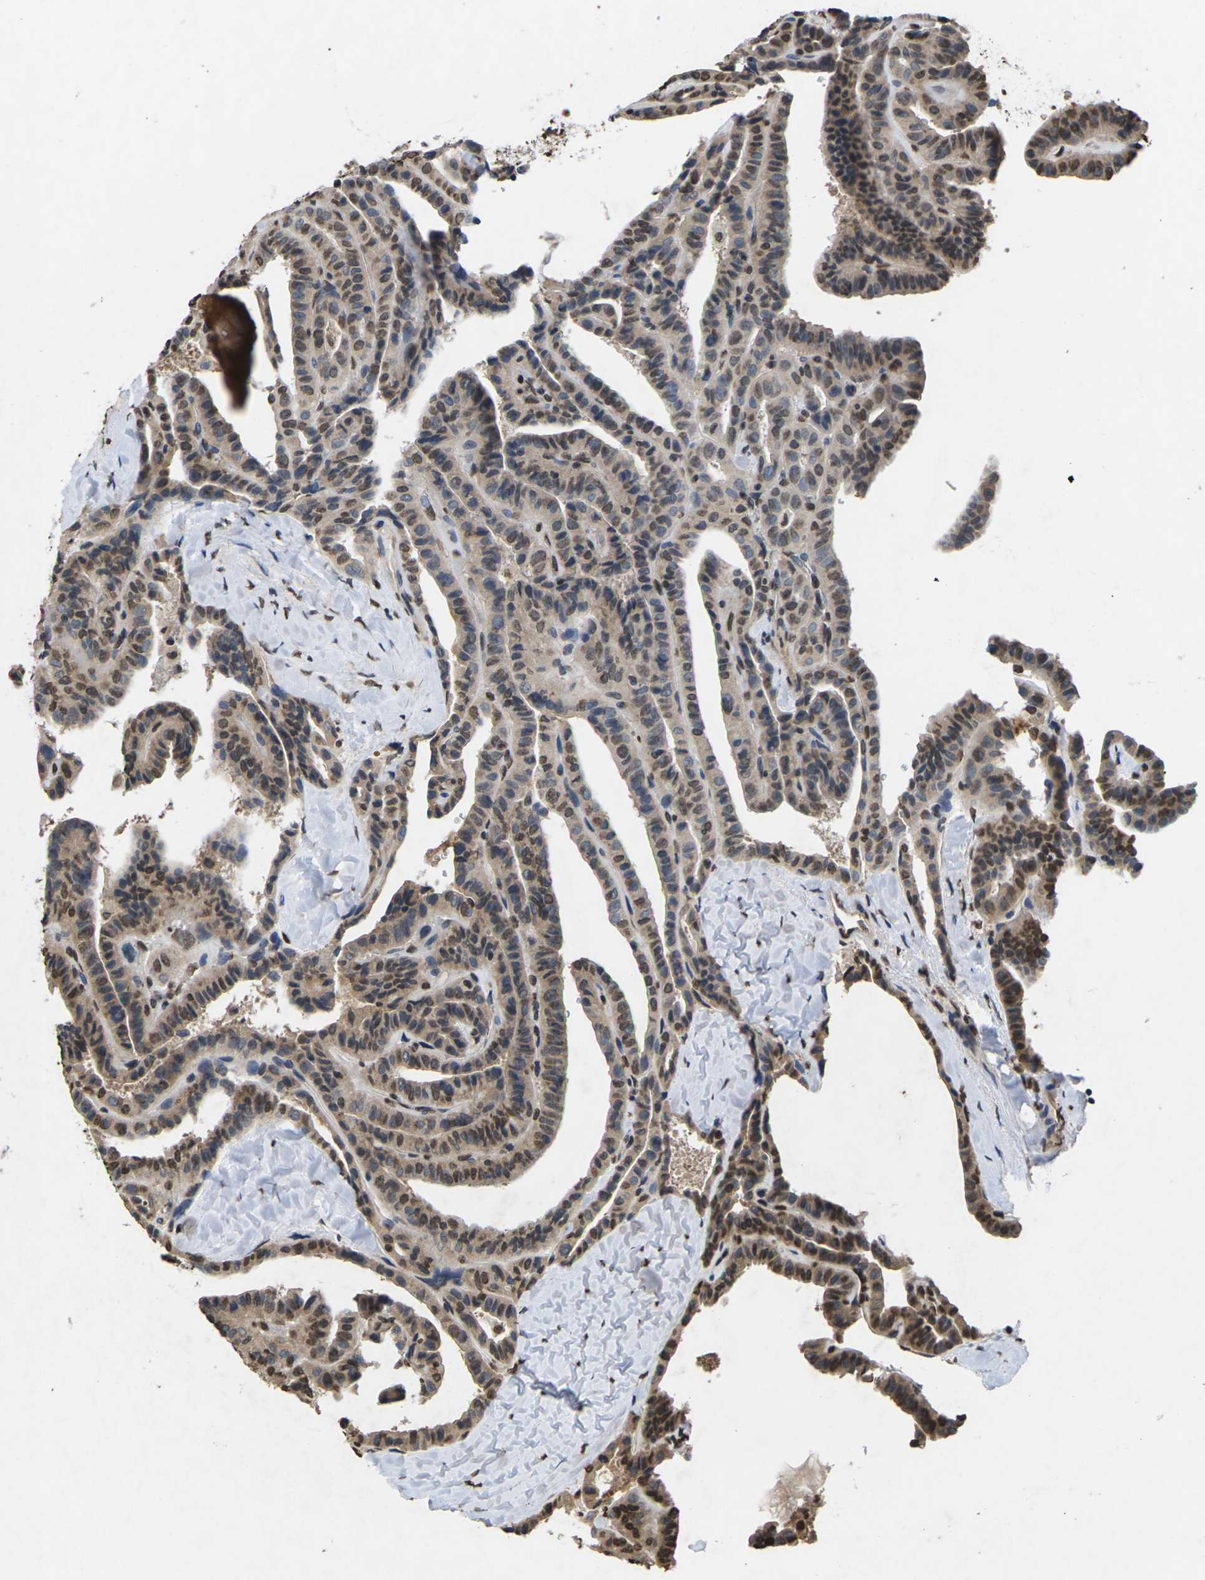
{"staining": {"intensity": "moderate", "quantity": "25%-75%", "location": "nuclear"}, "tissue": "thyroid cancer", "cell_type": "Tumor cells", "image_type": "cancer", "snomed": [{"axis": "morphology", "description": "Papillary adenocarcinoma, NOS"}, {"axis": "topography", "description": "Thyroid gland"}], "caption": "There is medium levels of moderate nuclear expression in tumor cells of thyroid cancer (papillary adenocarcinoma), as demonstrated by immunohistochemical staining (brown color).", "gene": "EMSY", "patient": {"sex": "male", "age": 77}}